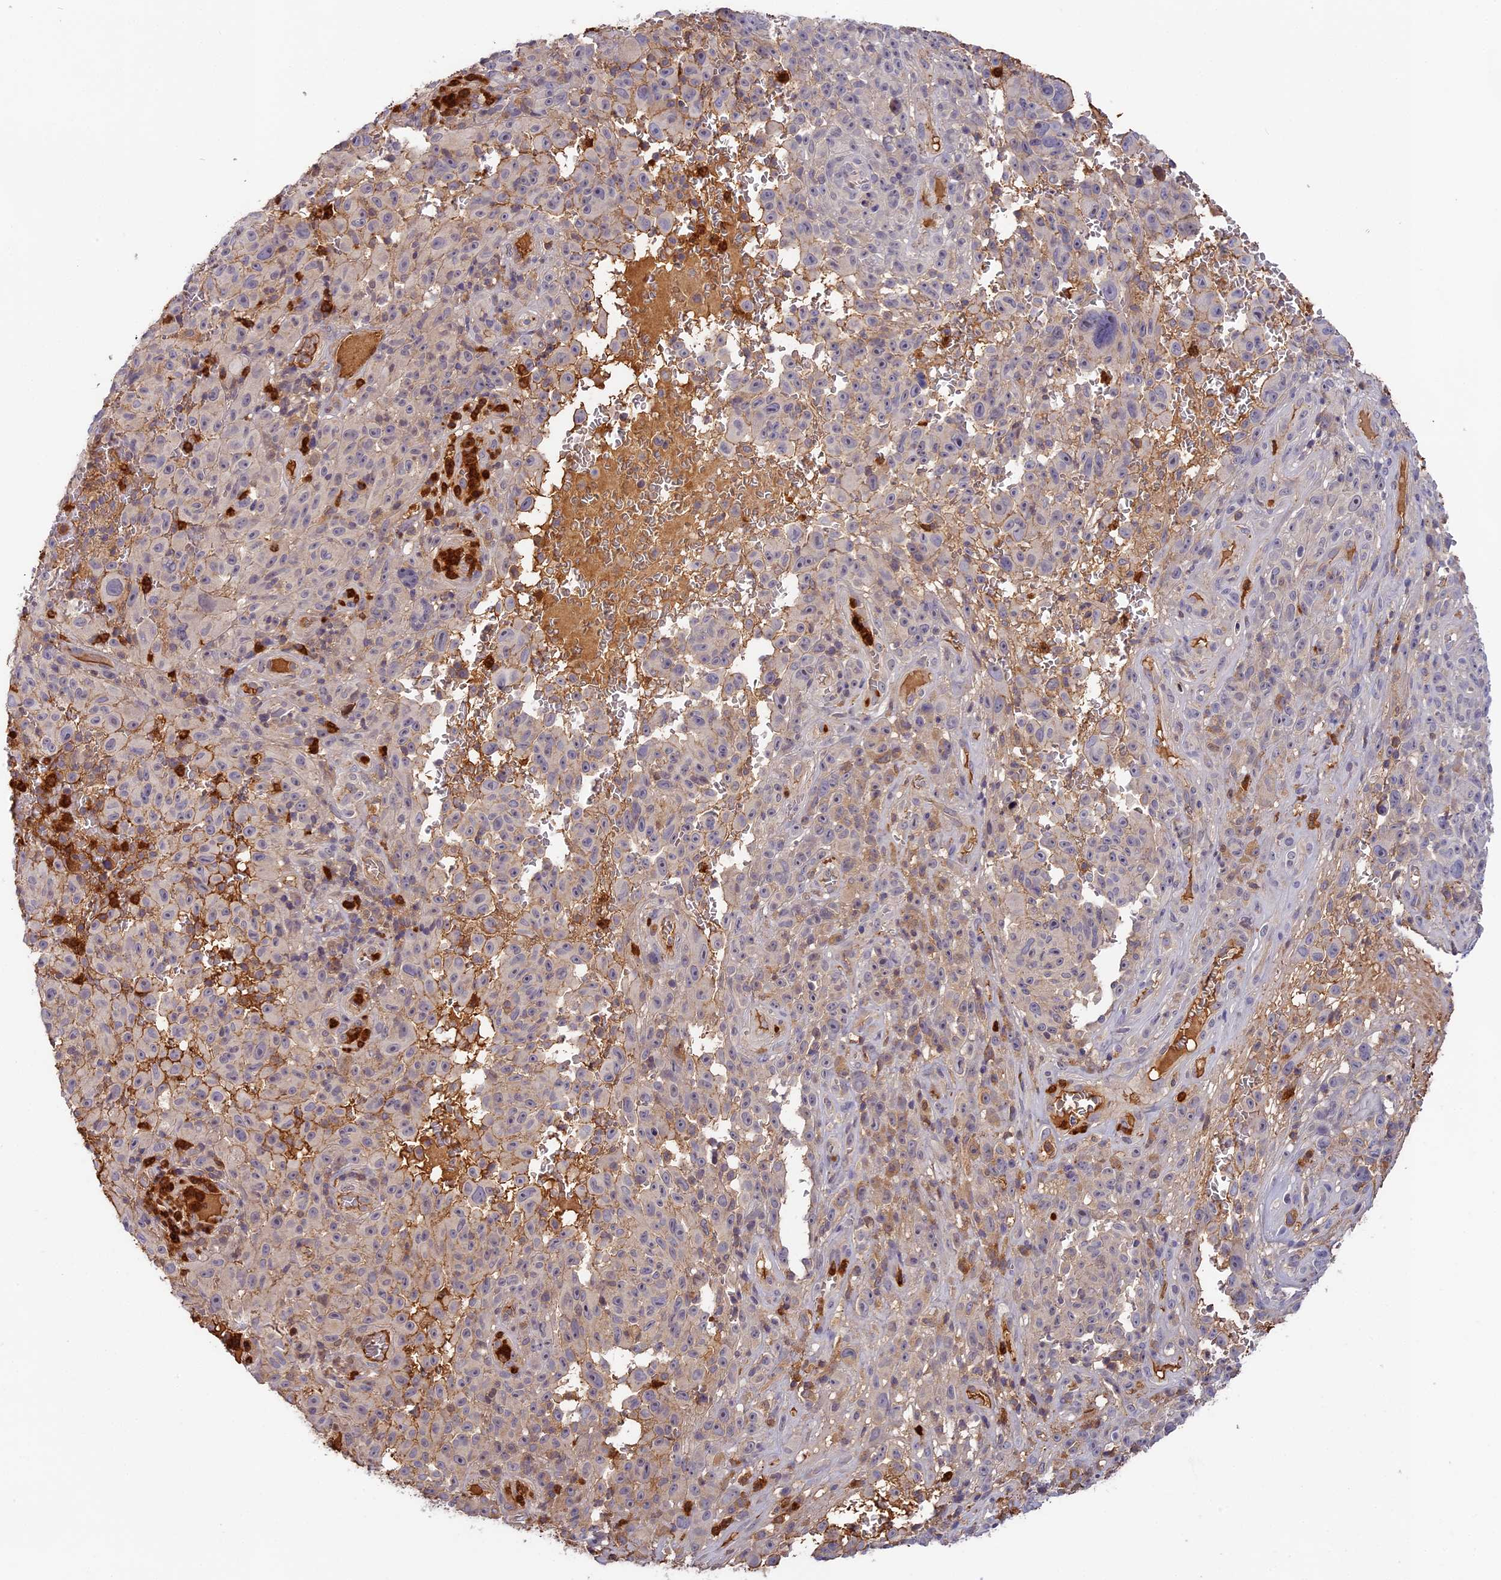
{"staining": {"intensity": "weak", "quantity": "<25%", "location": "cytoplasmic/membranous"}, "tissue": "melanoma", "cell_type": "Tumor cells", "image_type": "cancer", "snomed": [{"axis": "morphology", "description": "Malignant melanoma, NOS"}, {"axis": "topography", "description": "Skin"}], "caption": "Malignant melanoma stained for a protein using immunohistochemistry shows no positivity tumor cells.", "gene": "ADGRD1", "patient": {"sex": "female", "age": 82}}